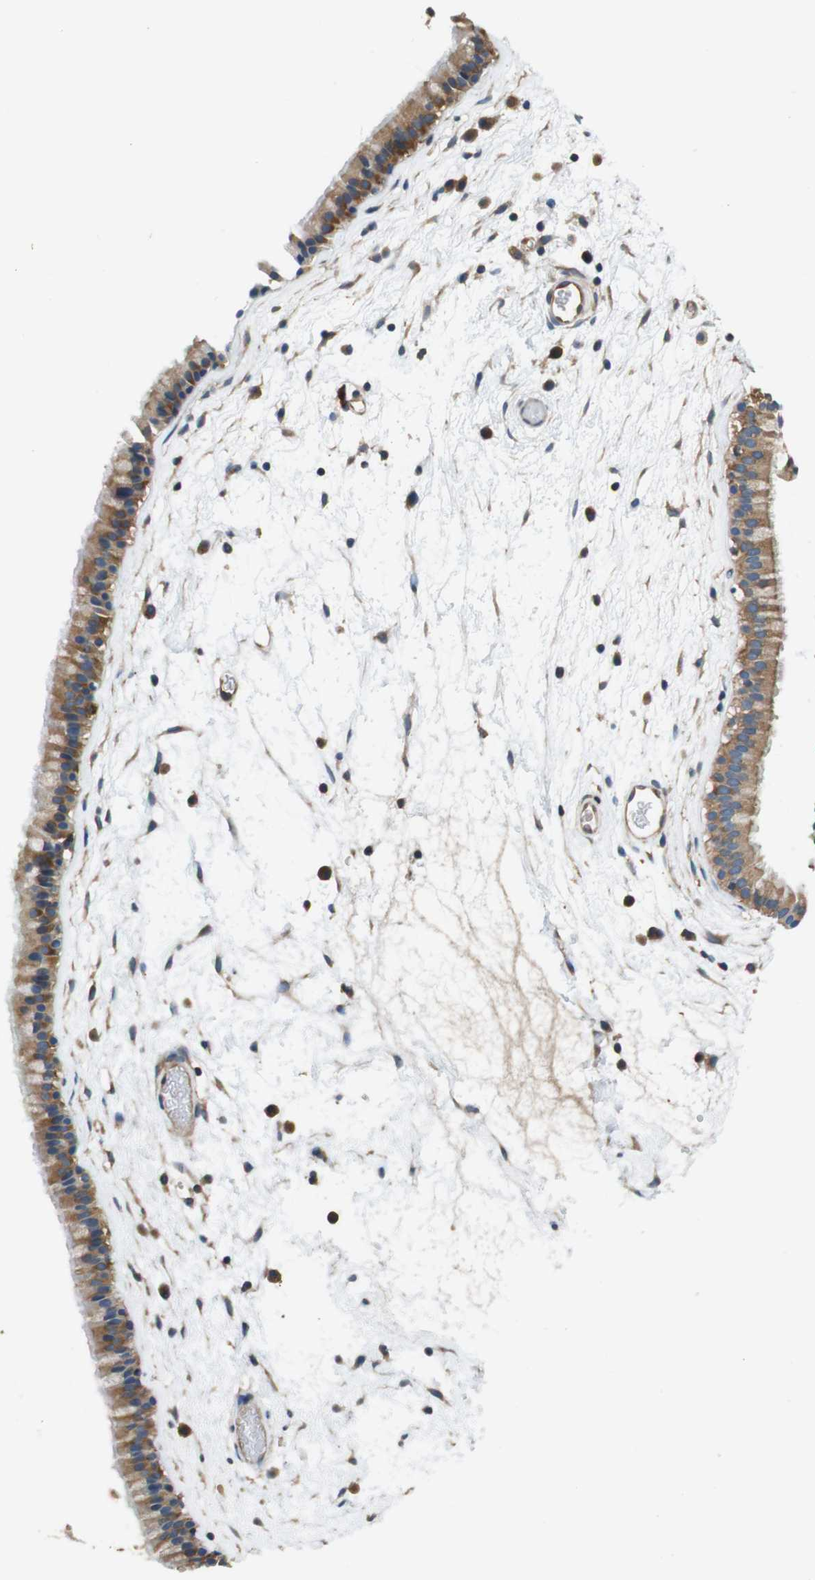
{"staining": {"intensity": "moderate", "quantity": ">75%", "location": "cytoplasmic/membranous"}, "tissue": "nasopharynx", "cell_type": "Respiratory epithelial cells", "image_type": "normal", "snomed": [{"axis": "morphology", "description": "Normal tissue, NOS"}, {"axis": "morphology", "description": "Inflammation, NOS"}, {"axis": "topography", "description": "Nasopharynx"}], "caption": "Moderate cytoplasmic/membranous protein expression is appreciated in approximately >75% of respiratory epithelial cells in nasopharynx.", "gene": "DCTN1", "patient": {"sex": "male", "age": 48}}